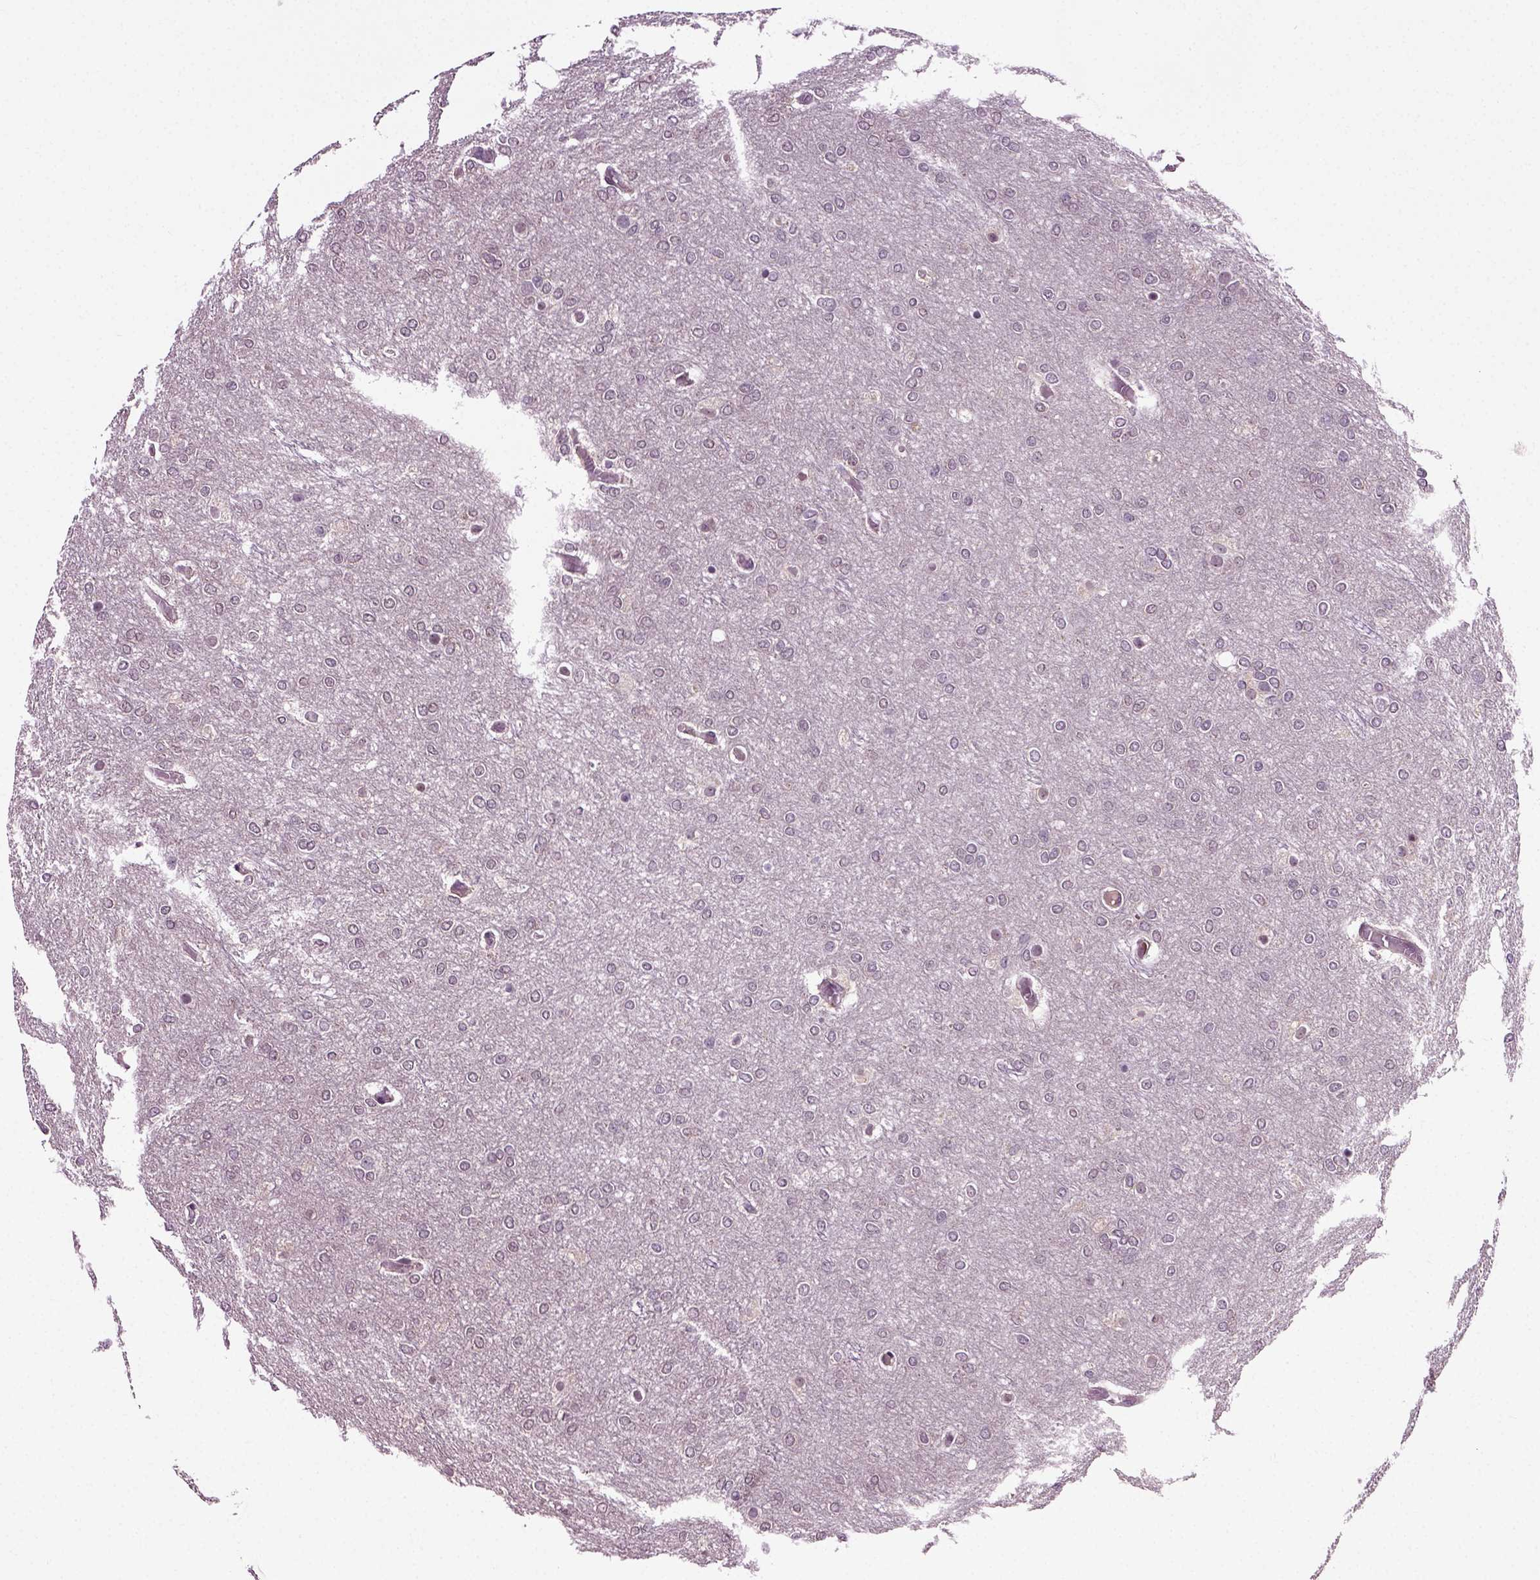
{"staining": {"intensity": "negative", "quantity": "none", "location": "none"}, "tissue": "glioma", "cell_type": "Tumor cells", "image_type": "cancer", "snomed": [{"axis": "morphology", "description": "Glioma, malignant, High grade"}, {"axis": "topography", "description": "Brain"}], "caption": "A high-resolution image shows IHC staining of glioma, which exhibits no significant expression in tumor cells. (Brightfield microscopy of DAB (3,3'-diaminobenzidine) IHC at high magnification).", "gene": "KNSTRN", "patient": {"sex": "female", "age": 61}}